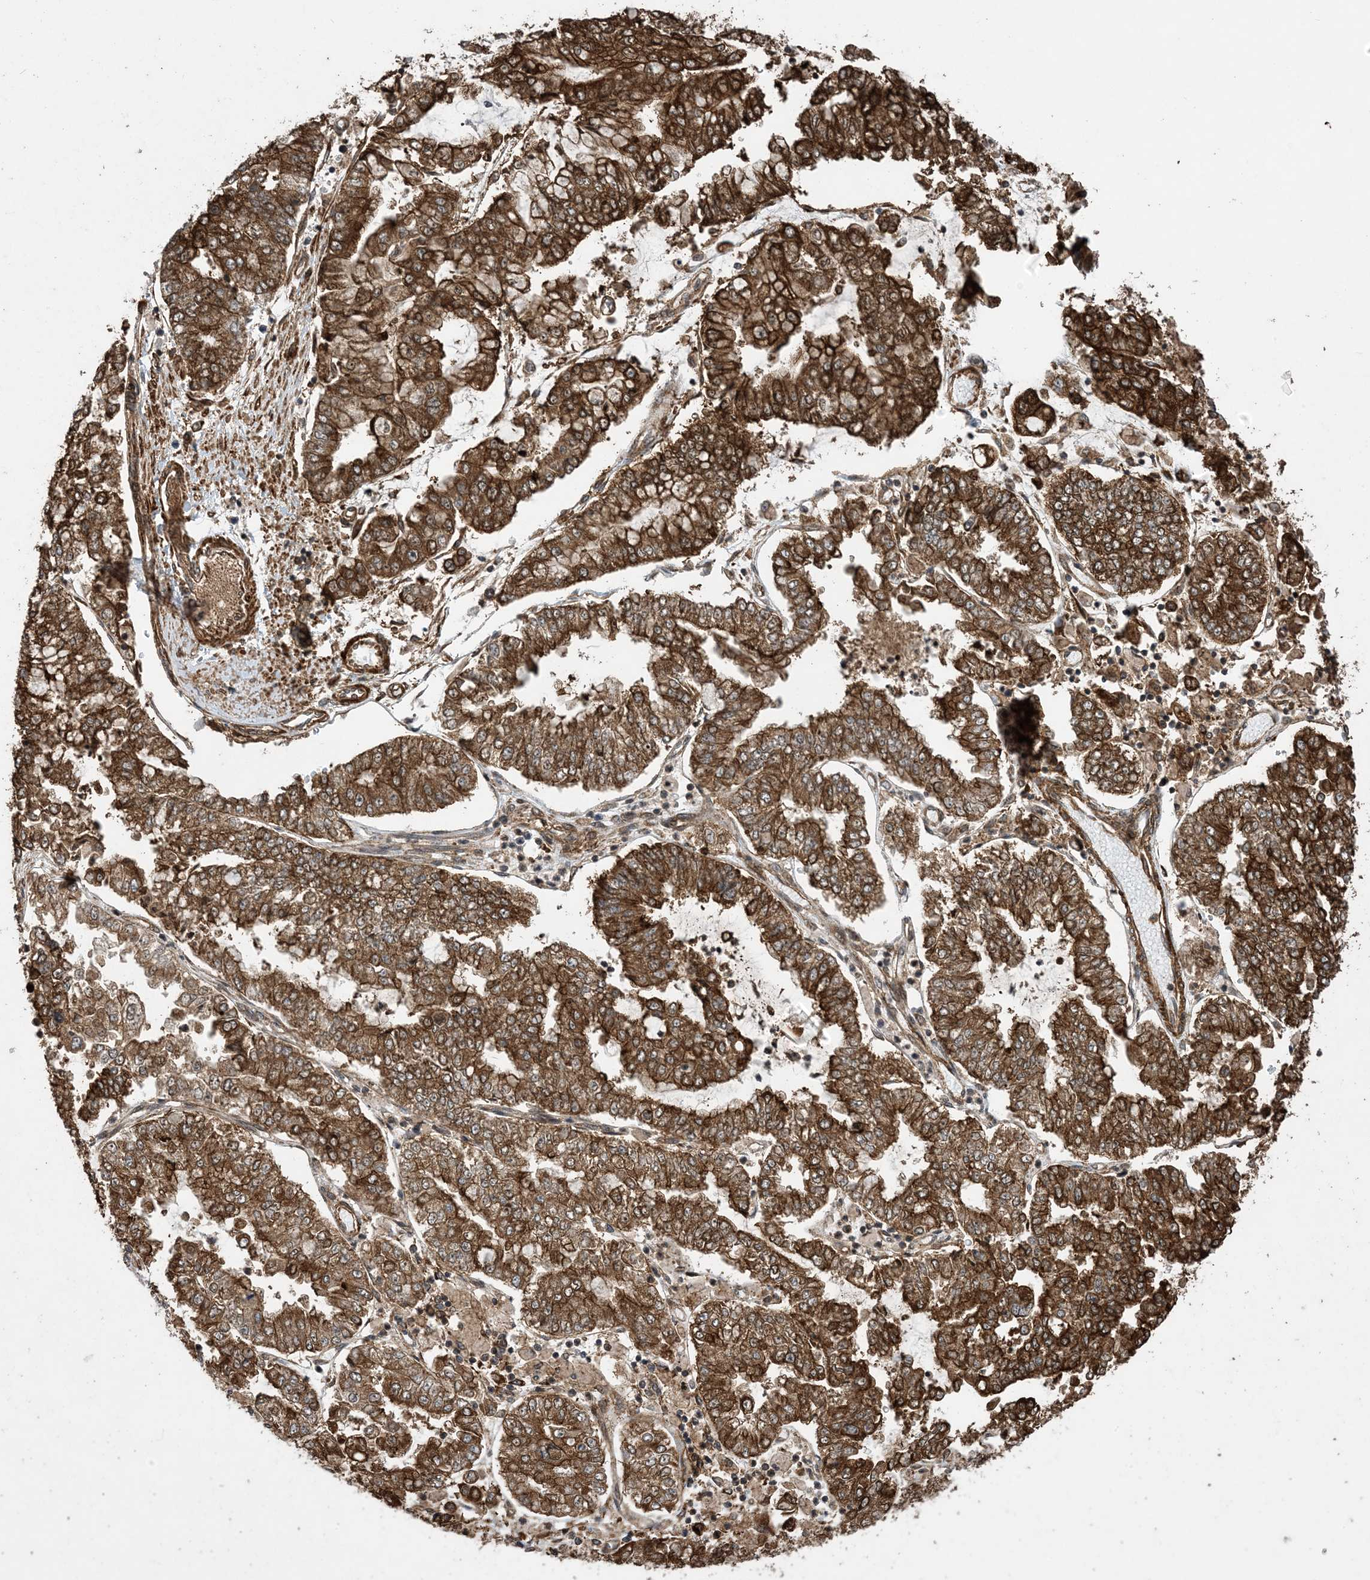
{"staining": {"intensity": "strong", "quantity": ">75%", "location": "cytoplasmic/membranous"}, "tissue": "stomach cancer", "cell_type": "Tumor cells", "image_type": "cancer", "snomed": [{"axis": "morphology", "description": "Adenocarcinoma, NOS"}, {"axis": "topography", "description": "Stomach"}], "caption": "Immunohistochemistry (IHC) staining of stomach cancer (adenocarcinoma), which shows high levels of strong cytoplasmic/membranous staining in about >75% of tumor cells indicating strong cytoplasmic/membranous protein staining. The staining was performed using DAB (brown) for protein detection and nuclei were counterstained in hematoxylin (blue).", "gene": "ZNF511", "patient": {"sex": "male", "age": 76}}